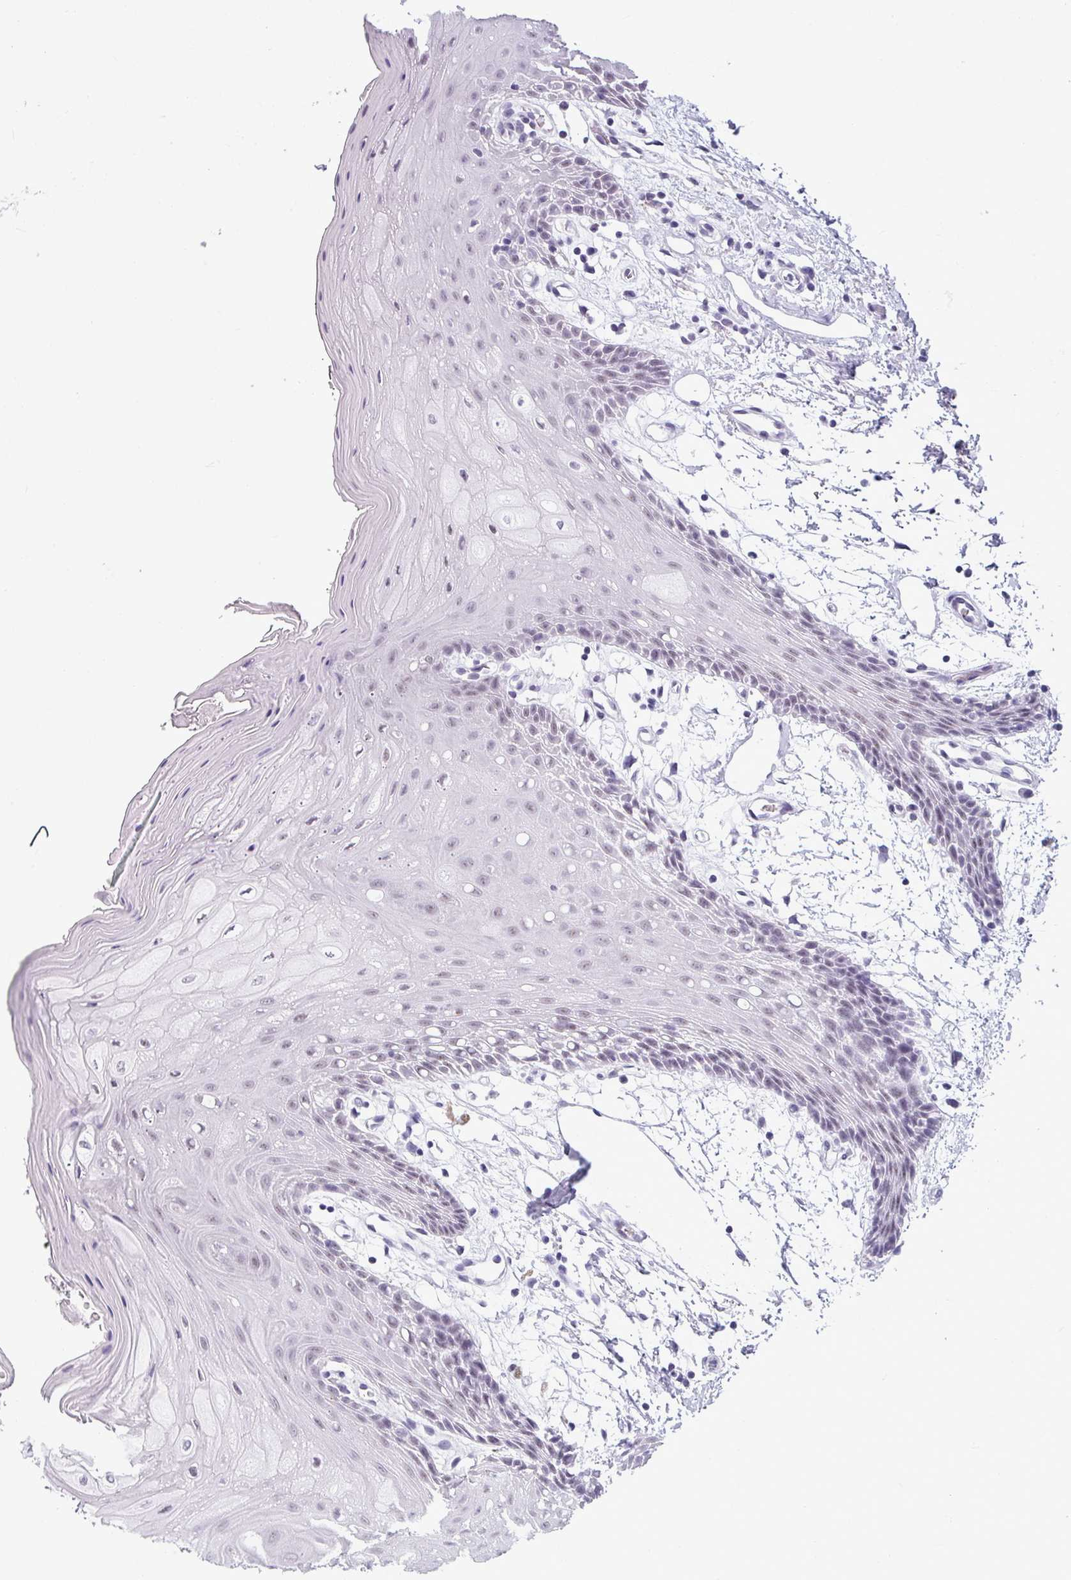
{"staining": {"intensity": "weak", "quantity": "<25%", "location": "nuclear"}, "tissue": "oral mucosa", "cell_type": "Squamous epithelial cells", "image_type": "normal", "snomed": [{"axis": "morphology", "description": "Normal tissue, NOS"}, {"axis": "topography", "description": "Oral tissue"}, {"axis": "topography", "description": "Tounge, NOS"}], "caption": "This is an immunohistochemistry (IHC) micrograph of unremarkable human oral mucosa. There is no positivity in squamous epithelial cells.", "gene": "SRGAP1", "patient": {"sex": "female", "age": 59}}